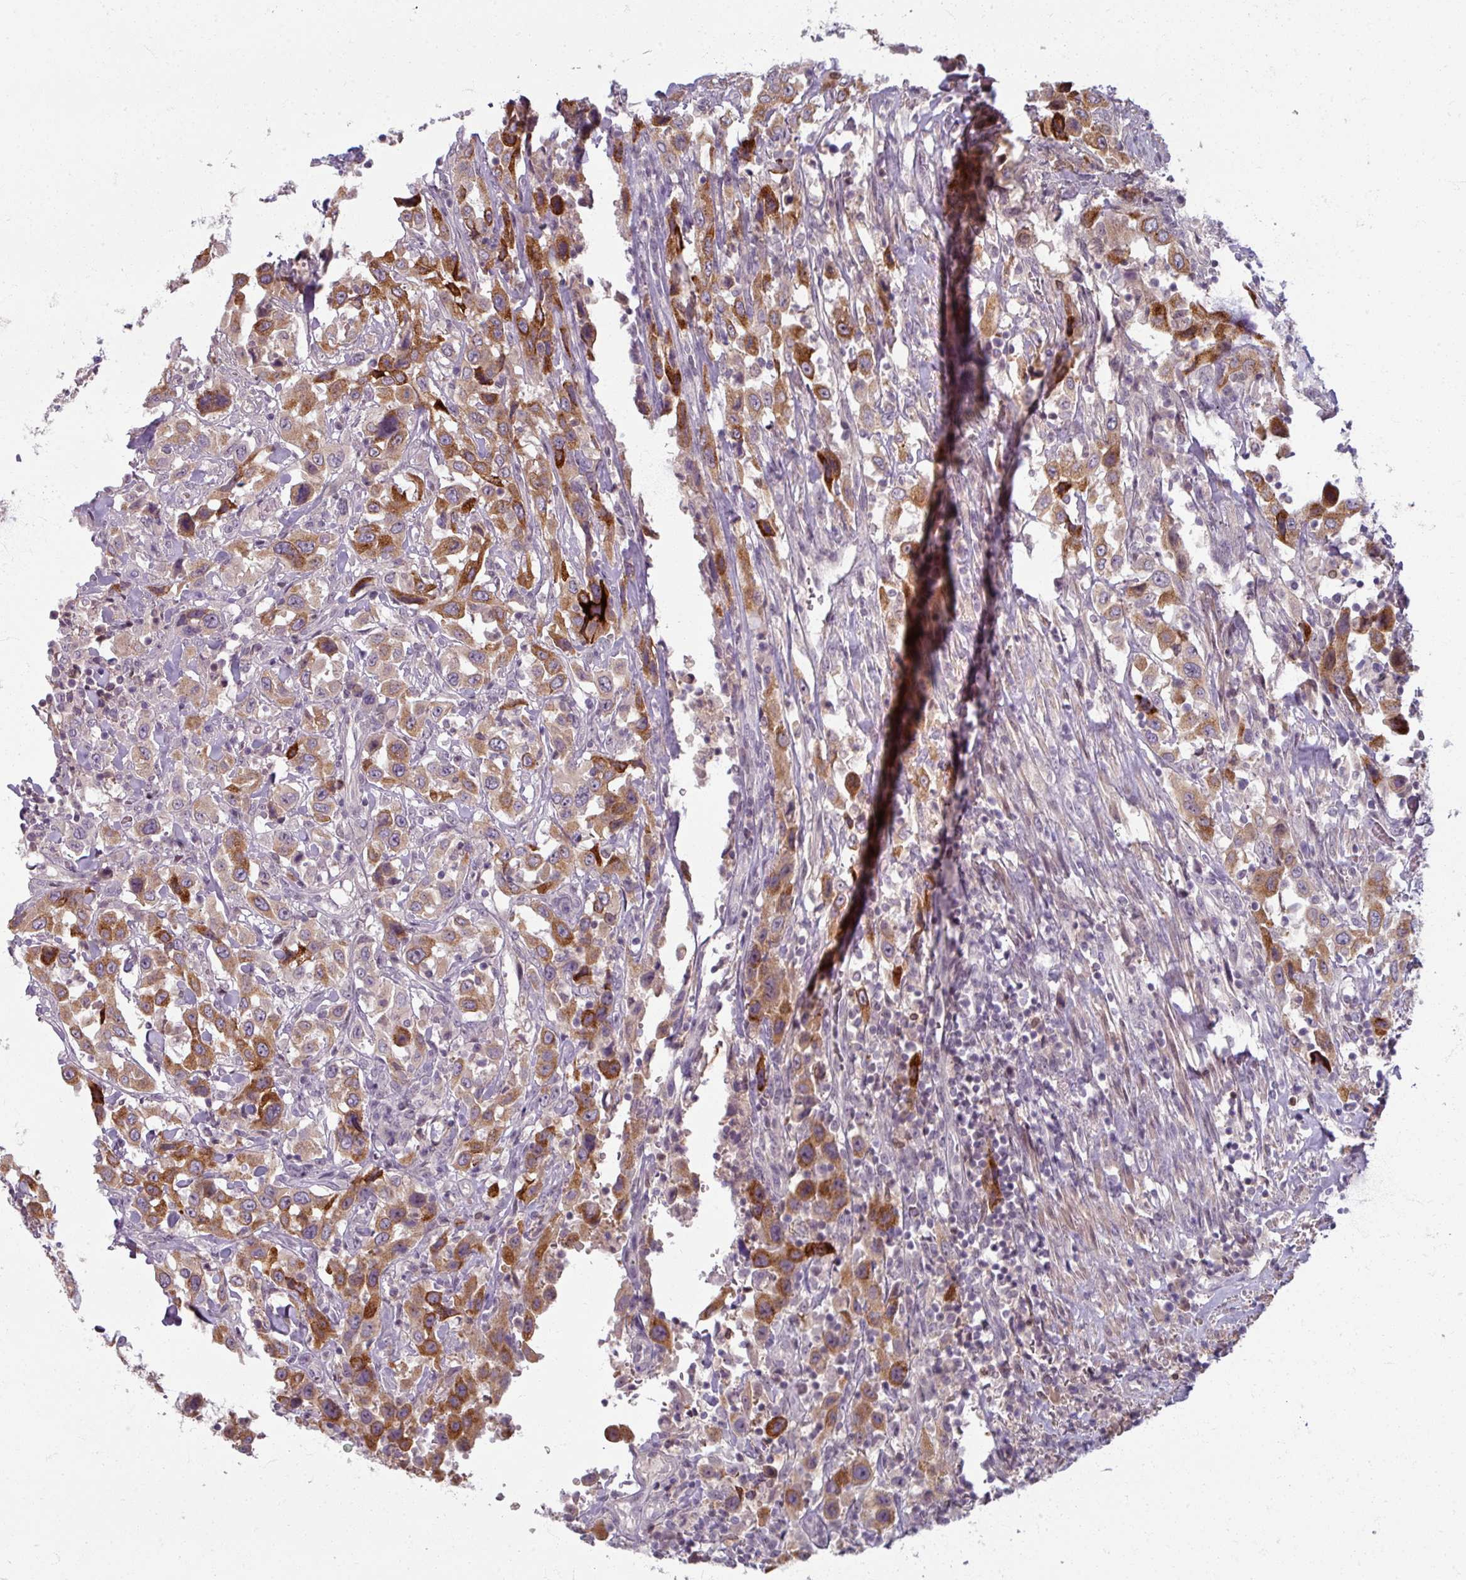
{"staining": {"intensity": "moderate", "quantity": ">75%", "location": "cytoplasmic/membranous"}, "tissue": "urothelial cancer", "cell_type": "Tumor cells", "image_type": "cancer", "snomed": [{"axis": "morphology", "description": "Urothelial carcinoma, High grade"}, {"axis": "topography", "description": "Urinary bladder"}], "caption": "Urothelial carcinoma (high-grade) was stained to show a protein in brown. There is medium levels of moderate cytoplasmic/membranous staining in approximately >75% of tumor cells. The protein of interest is stained brown, and the nuclei are stained in blue (DAB IHC with brightfield microscopy, high magnification).", "gene": "TTLL7", "patient": {"sex": "male", "age": 61}}